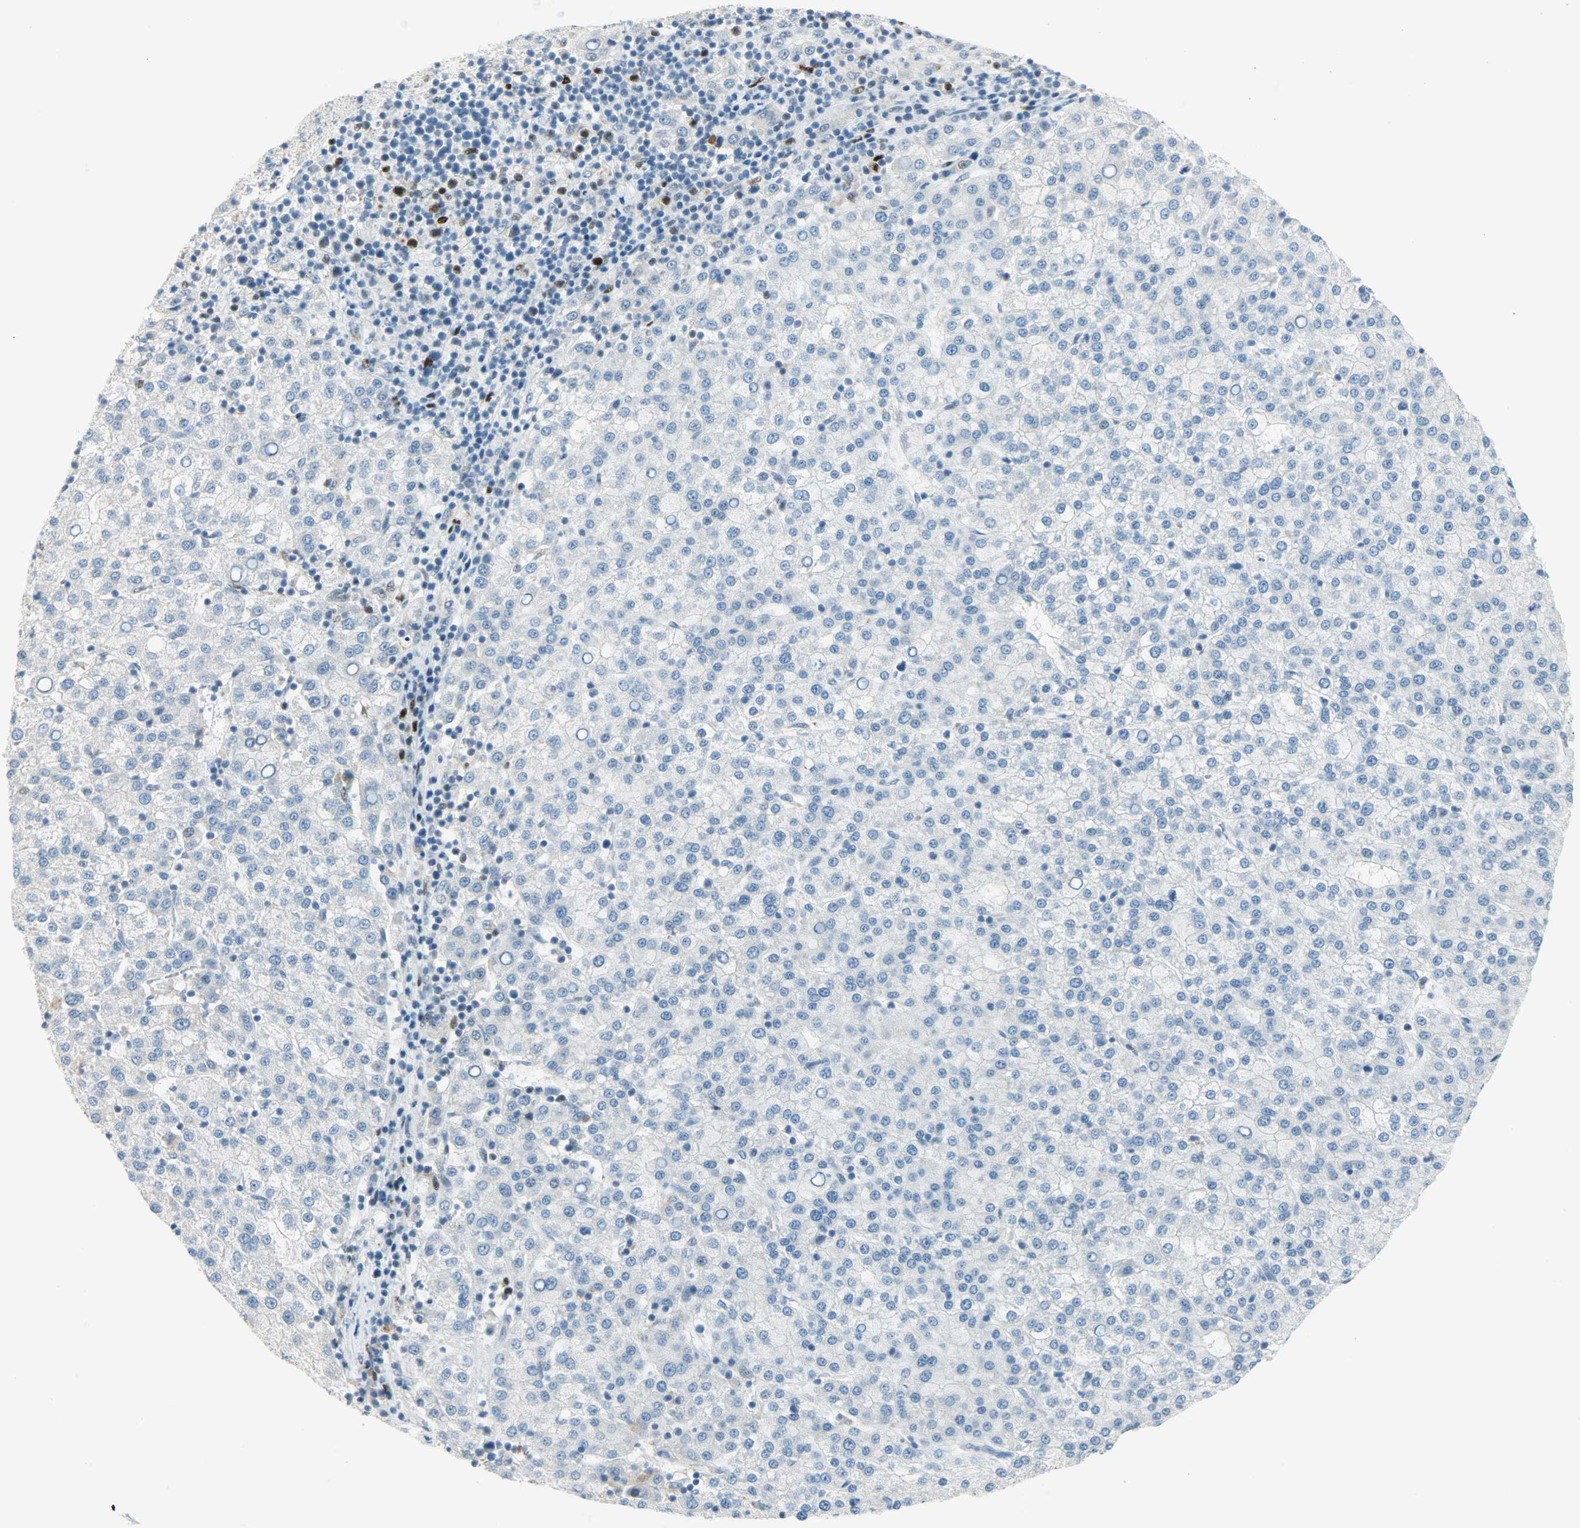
{"staining": {"intensity": "negative", "quantity": "none", "location": "none"}, "tissue": "liver cancer", "cell_type": "Tumor cells", "image_type": "cancer", "snomed": [{"axis": "morphology", "description": "Carcinoma, Hepatocellular, NOS"}, {"axis": "topography", "description": "Liver"}], "caption": "The photomicrograph demonstrates no staining of tumor cells in liver cancer (hepatocellular carcinoma).", "gene": "JUNB", "patient": {"sex": "female", "age": 58}}